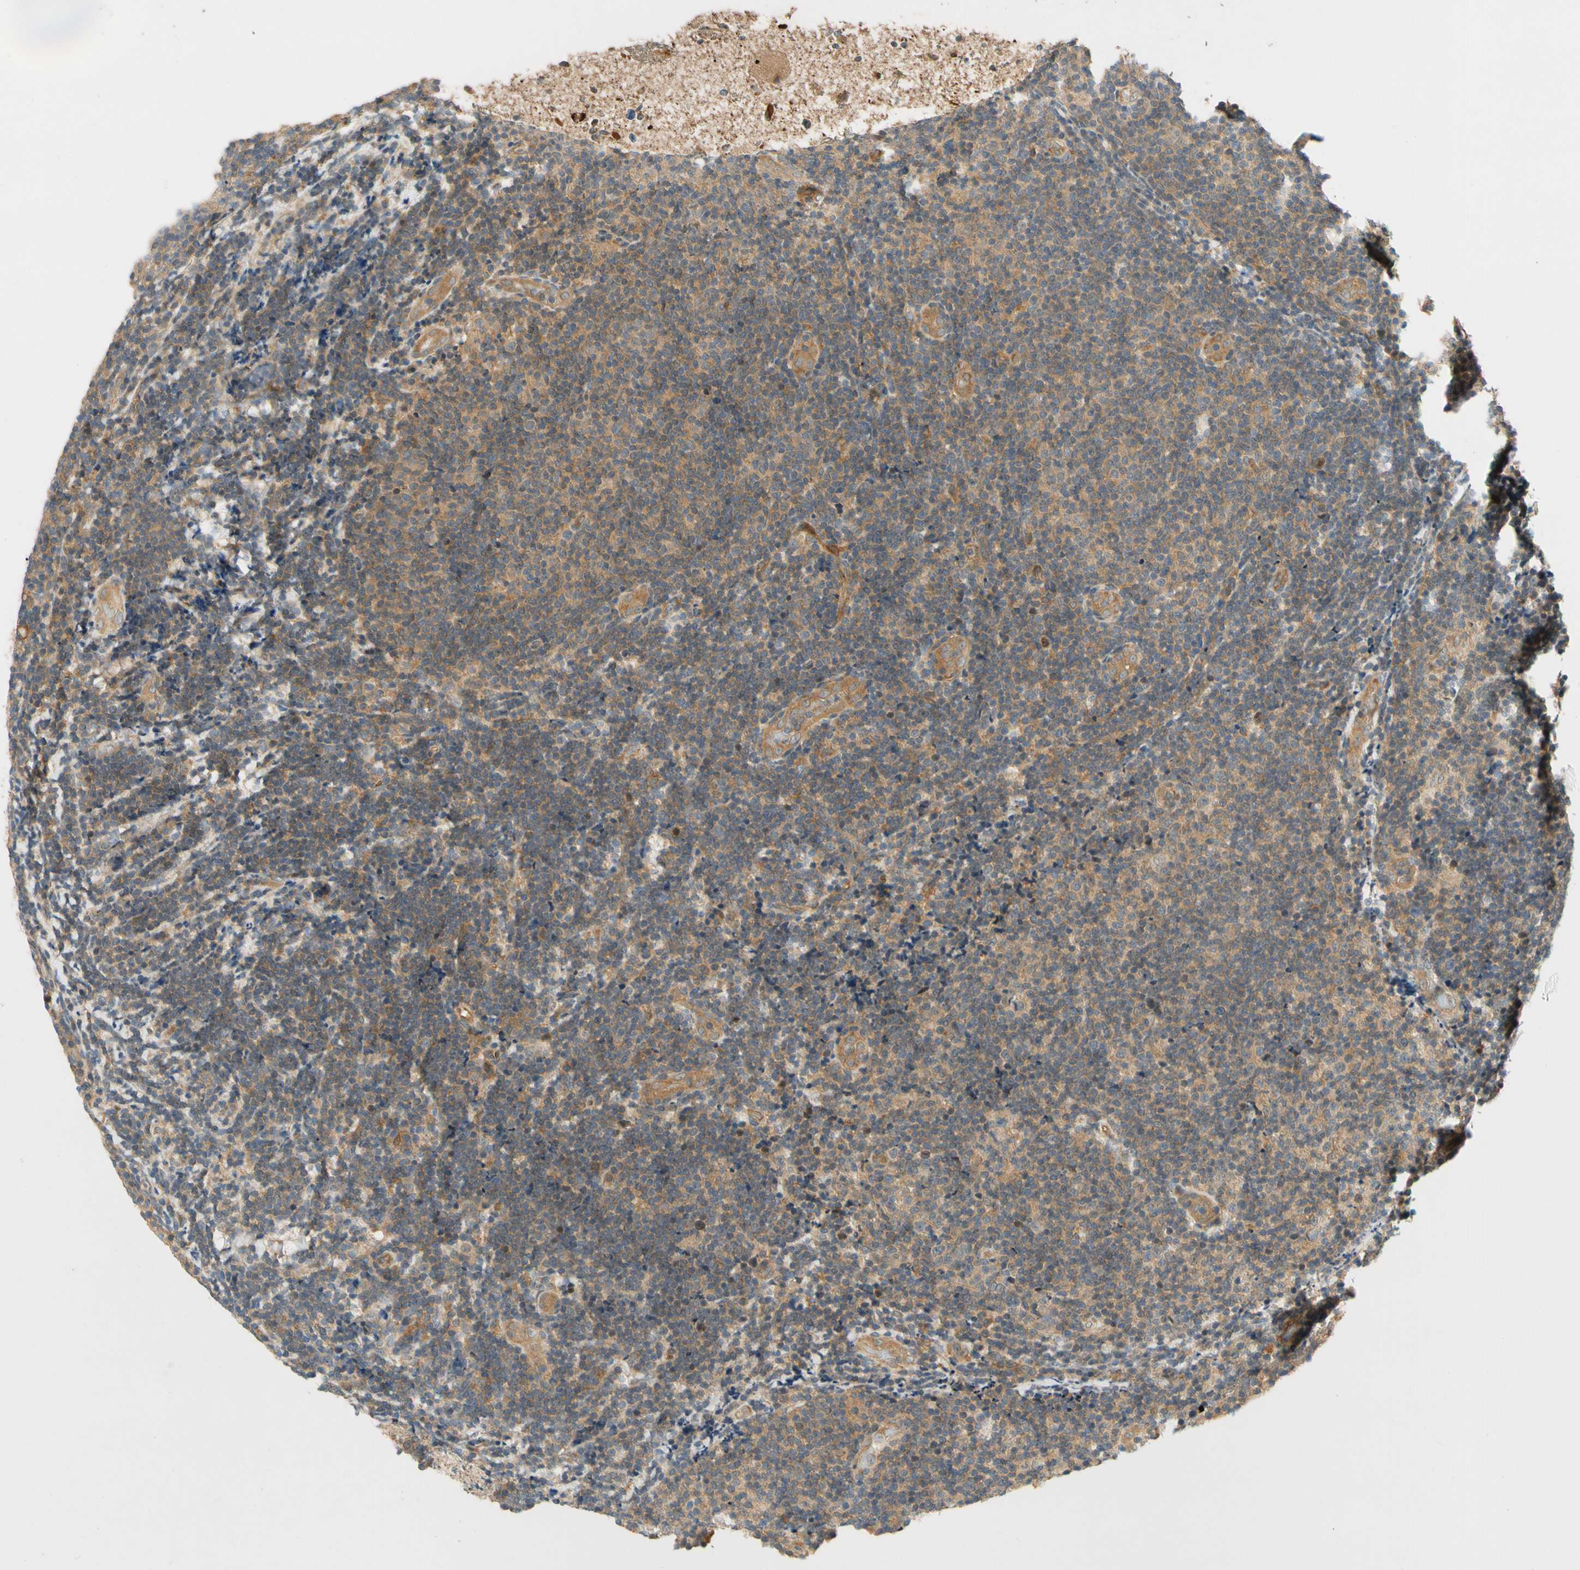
{"staining": {"intensity": "moderate", "quantity": ">75%", "location": "cytoplasmic/membranous"}, "tissue": "lymphoma", "cell_type": "Tumor cells", "image_type": "cancer", "snomed": [{"axis": "morphology", "description": "Malignant lymphoma, non-Hodgkin's type, Low grade"}, {"axis": "topography", "description": "Lymph node"}], "caption": "High-power microscopy captured an IHC histopathology image of low-grade malignant lymphoma, non-Hodgkin's type, revealing moderate cytoplasmic/membranous expression in approximately >75% of tumor cells. (DAB (3,3'-diaminobenzidine) IHC, brown staining for protein, blue staining for nuclei).", "gene": "GATD1", "patient": {"sex": "male", "age": 83}}